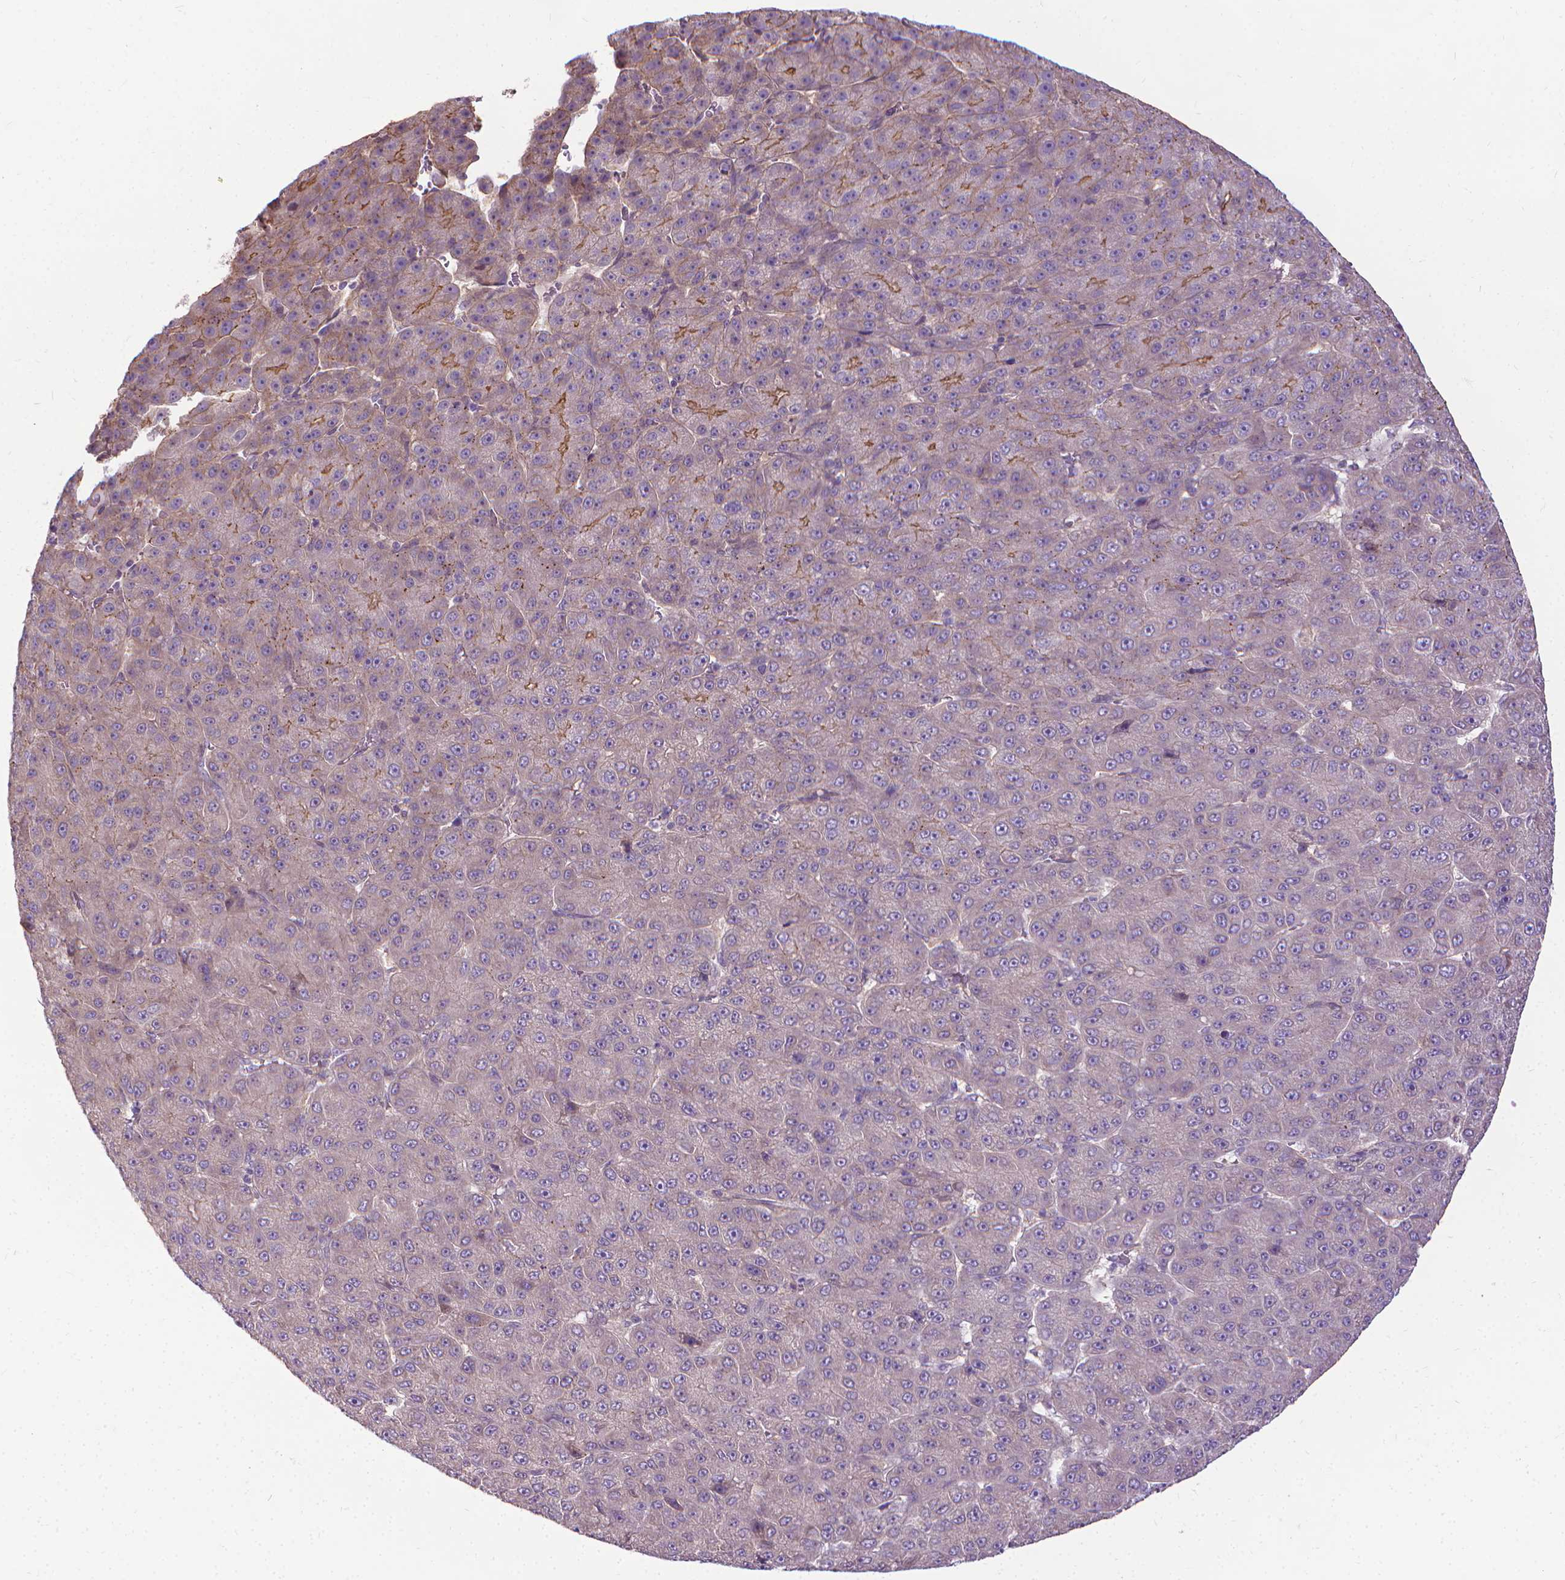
{"staining": {"intensity": "moderate", "quantity": "<25%", "location": "cytoplasmic/membranous"}, "tissue": "liver cancer", "cell_type": "Tumor cells", "image_type": "cancer", "snomed": [{"axis": "morphology", "description": "Carcinoma, Hepatocellular, NOS"}, {"axis": "topography", "description": "Liver"}], "caption": "Protein analysis of hepatocellular carcinoma (liver) tissue exhibits moderate cytoplasmic/membranous expression in about <25% of tumor cells.", "gene": "CFAP299", "patient": {"sex": "male", "age": 67}}